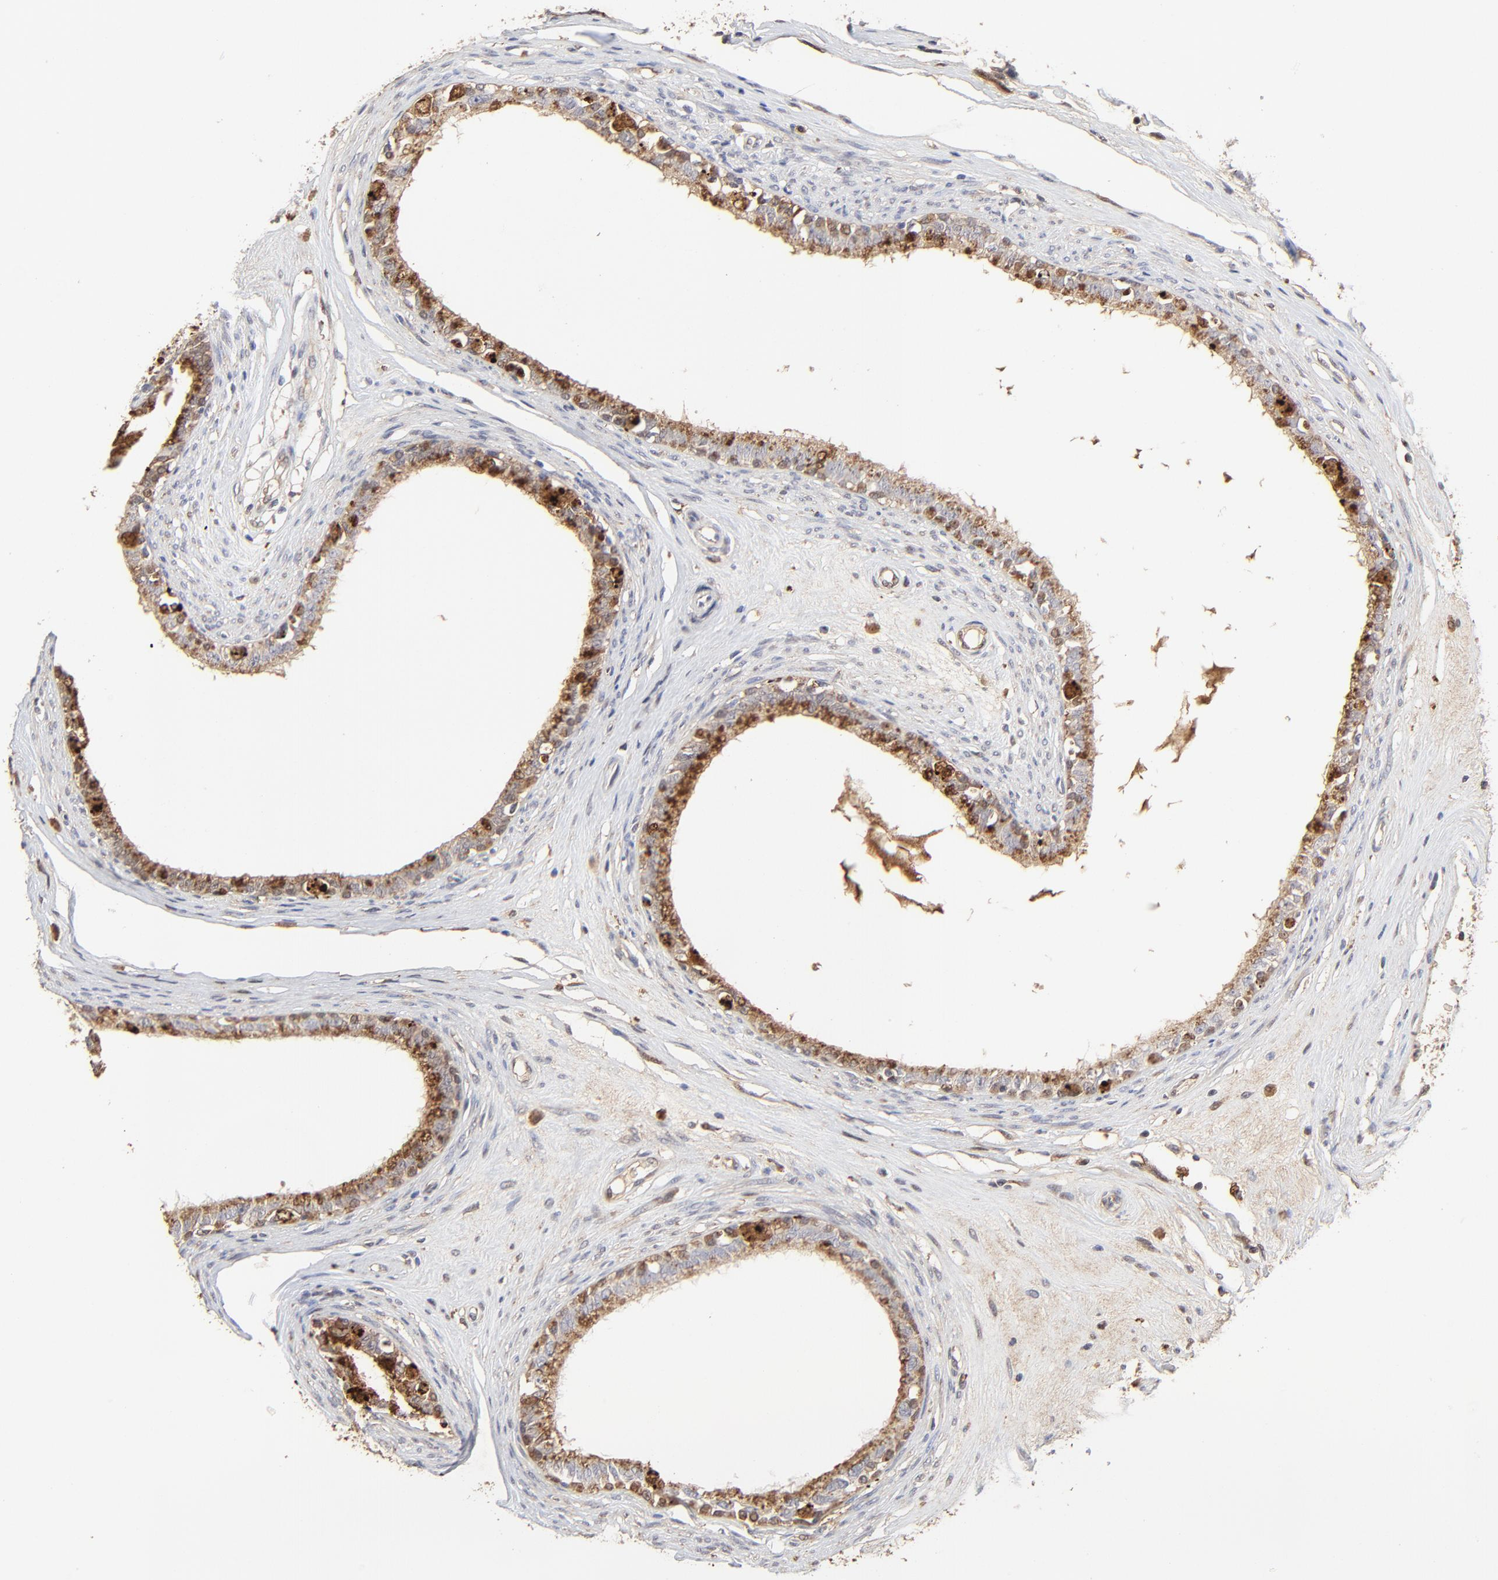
{"staining": {"intensity": "moderate", "quantity": ">75%", "location": "cytoplasmic/membranous"}, "tissue": "epididymis", "cell_type": "Glandular cells", "image_type": "normal", "snomed": [{"axis": "morphology", "description": "Normal tissue, NOS"}, {"axis": "morphology", "description": "Inflammation, NOS"}, {"axis": "topography", "description": "Epididymis"}], "caption": "Protein expression analysis of benign epididymis shows moderate cytoplasmic/membranous positivity in approximately >75% of glandular cells.", "gene": "LGALS3", "patient": {"sex": "male", "age": 84}}